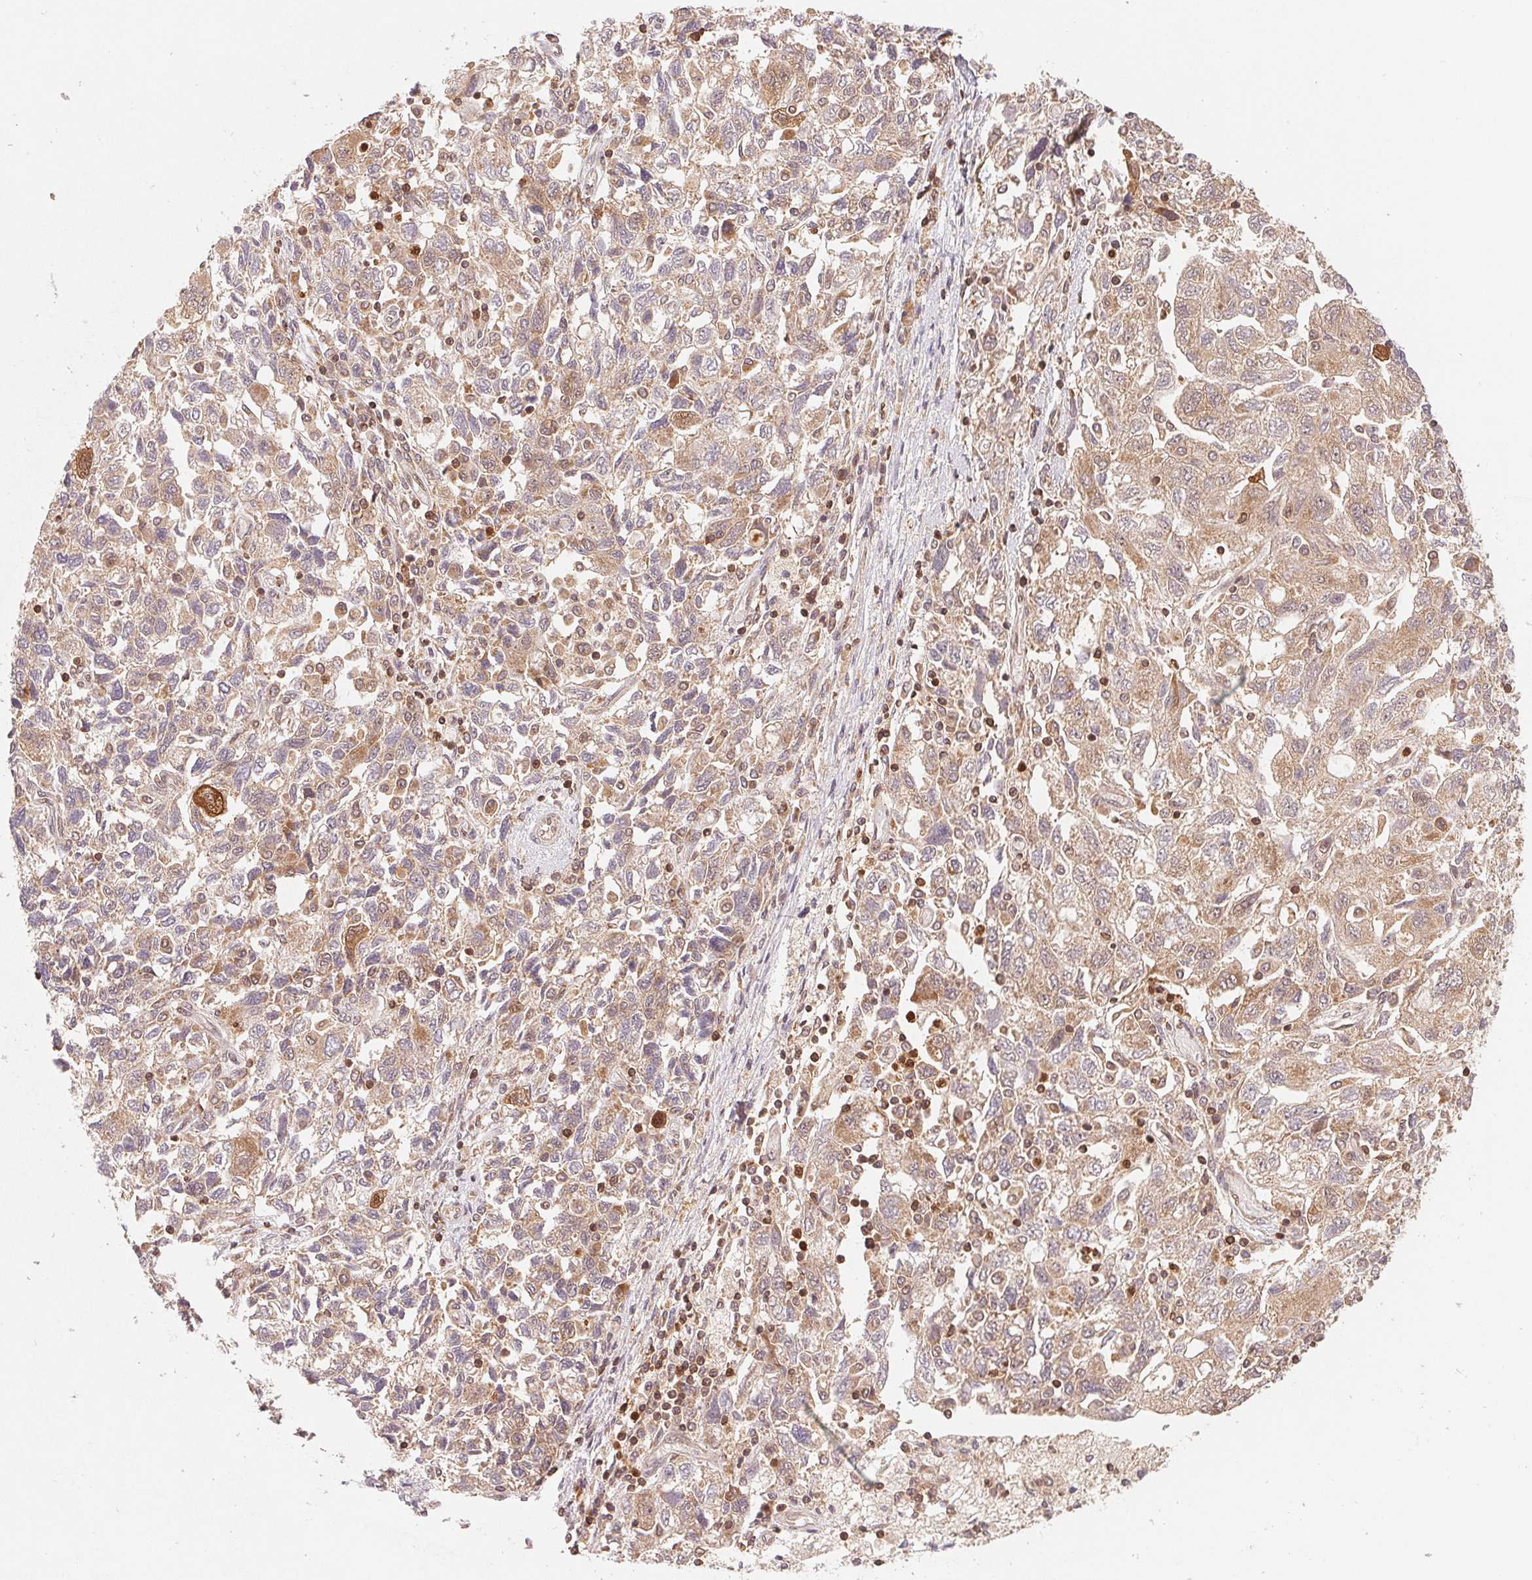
{"staining": {"intensity": "weak", "quantity": ">75%", "location": "cytoplasmic/membranous"}, "tissue": "ovarian cancer", "cell_type": "Tumor cells", "image_type": "cancer", "snomed": [{"axis": "morphology", "description": "Carcinoma, NOS"}, {"axis": "morphology", "description": "Cystadenocarcinoma, serous, NOS"}, {"axis": "topography", "description": "Ovary"}], "caption": "Weak cytoplasmic/membranous staining is identified in about >75% of tumor cells in ovarian cancer (carcinoma). (brown staining indicates protein expression, while blue staining denotes nuclei).", "gene": "CCDC102B", "patient": {"sex": "female", "age": 69}}